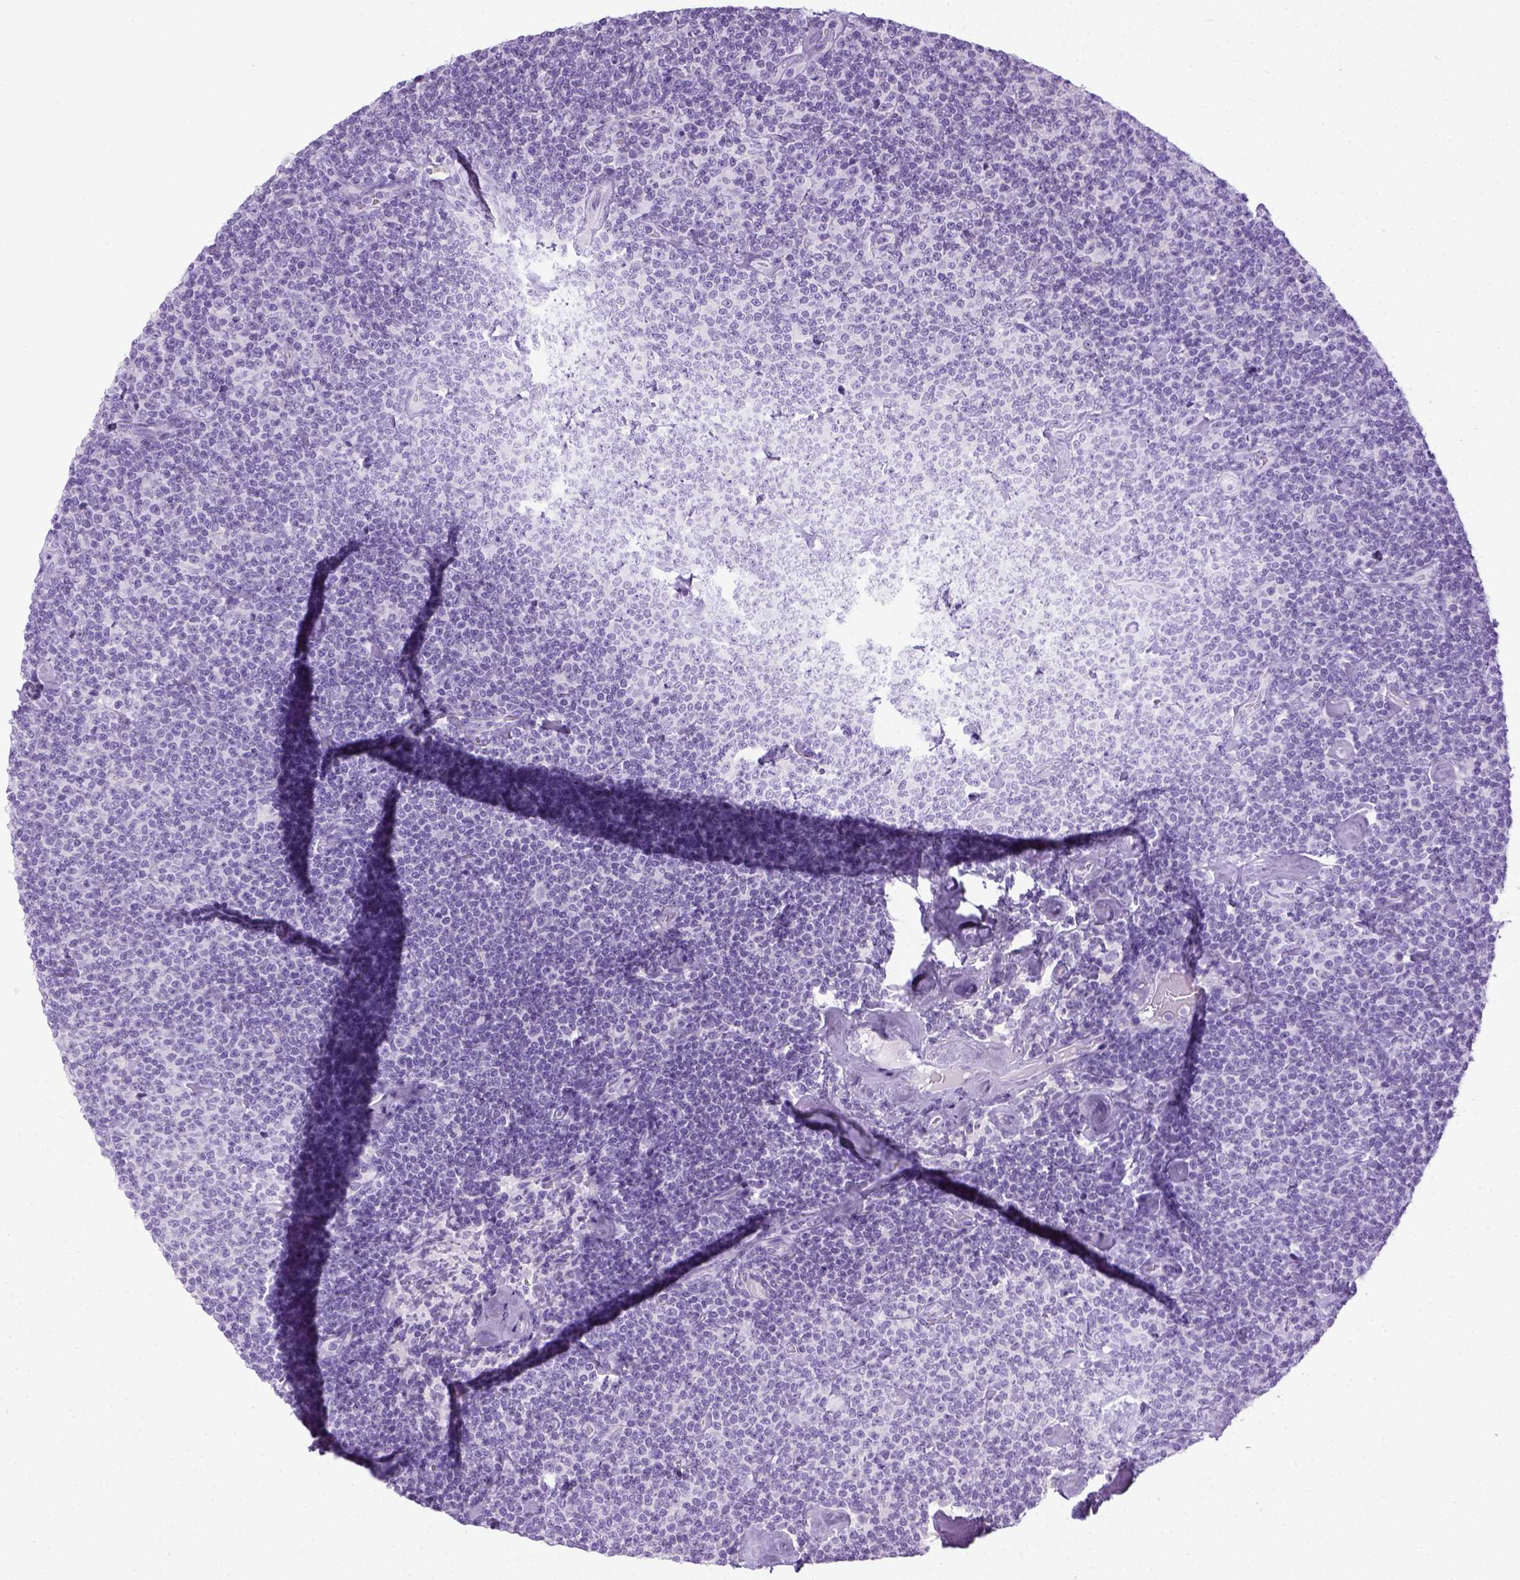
{"staining": {"intensity": "negative", "quantity": "none", "location": "none"}, "tissue": "lymphoma", "cell_type": "Tumor cells", "image_type": "cancer", "snomed": [{"axis": "morphology", "description": "Malignant lymphoma, non-Hodgkin's type, Low grade"}, {"axis": "topography", "description": "Lymph node"}], "caption": "Image shows no significant protein expression in tumor cells of low-grade malignant lymphoma, non-Hodgkin's type.", "gene": "LGSN", "patient": {"sex": "male", "age": 81}}